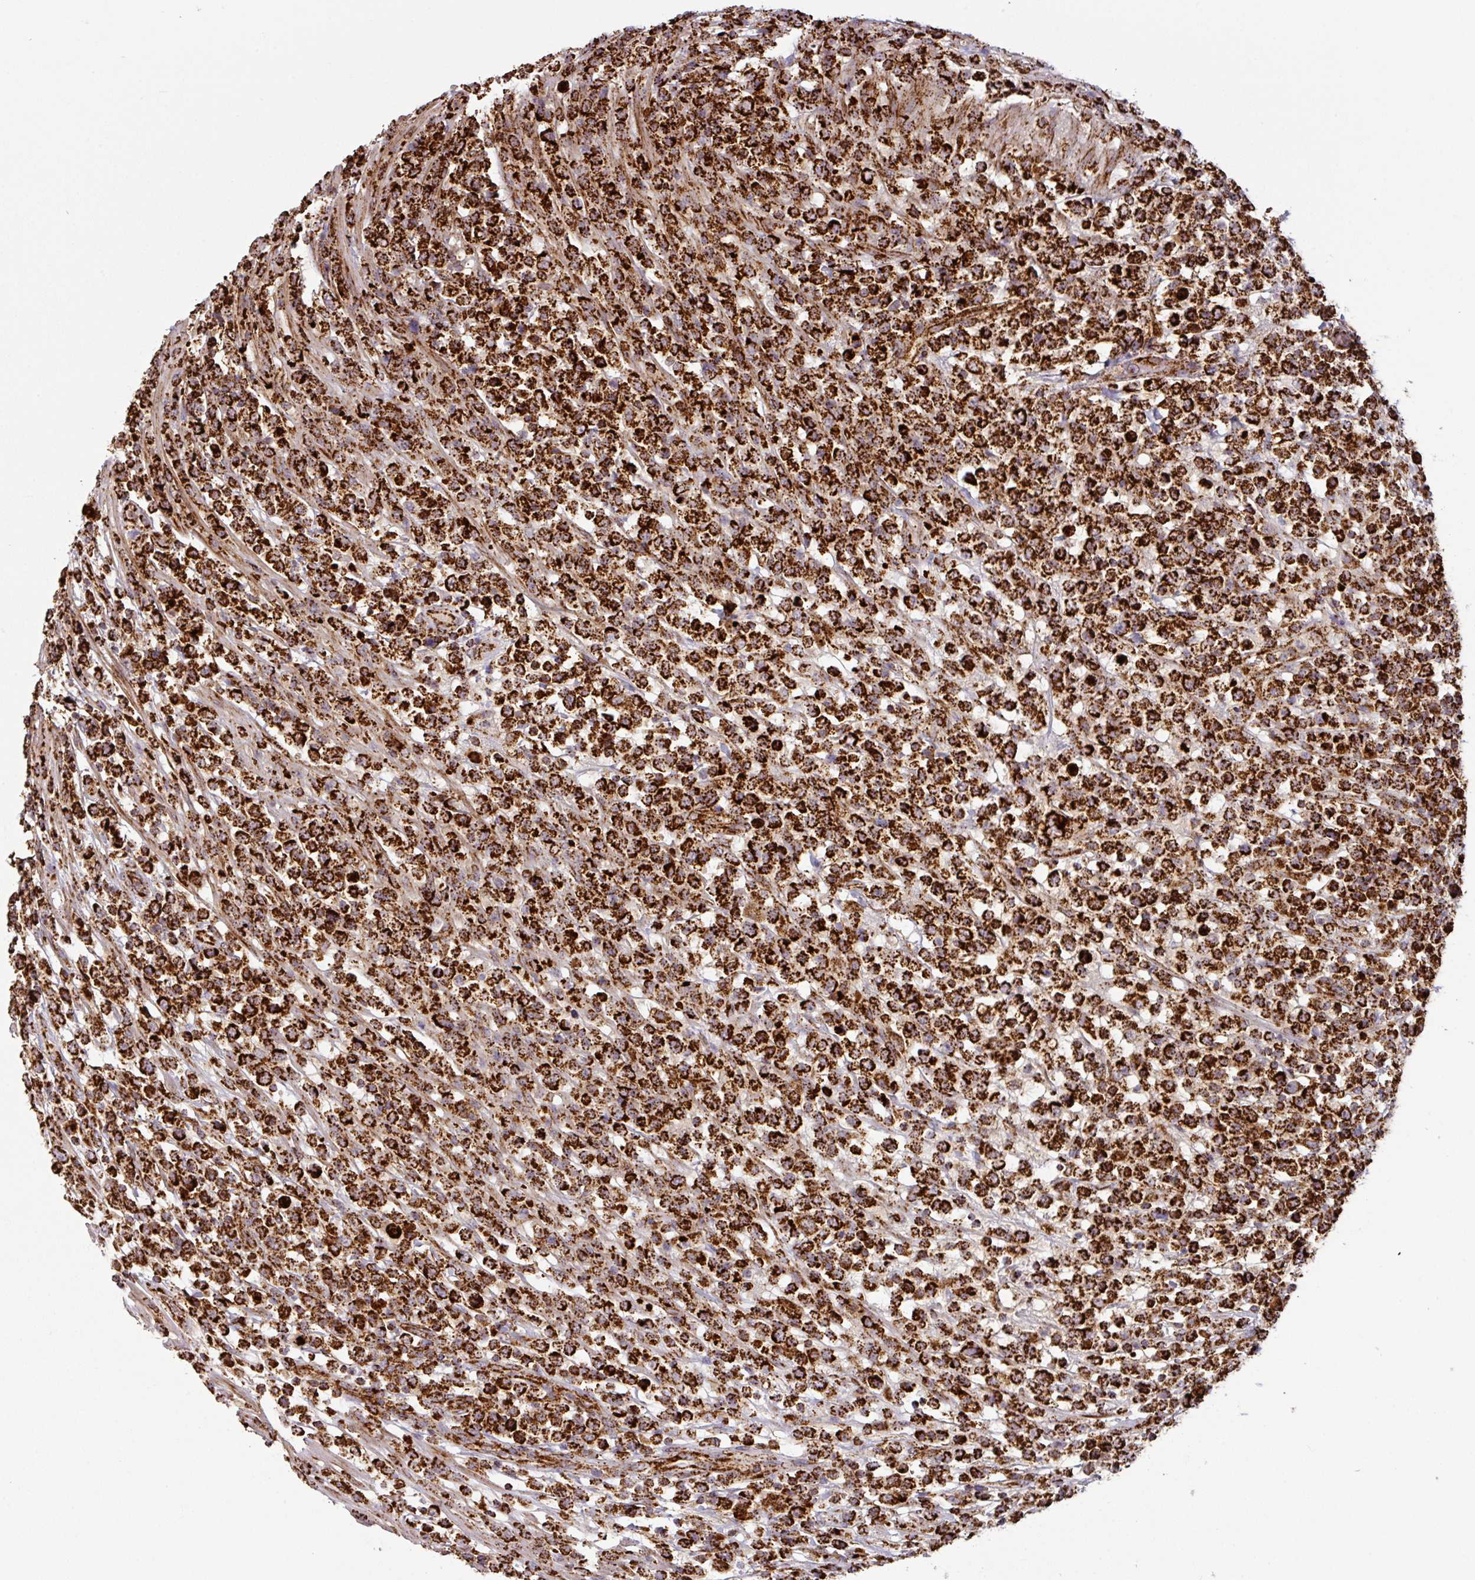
{"staining": {"intensity": "strong", "quantity": ">75%", "location": "cytoplasmic/membranous"}, "tissue": "lymphoma", "cell_type": "Tumor cells", "image_type": "cancer", "snomed": [{"axis": "morphology", "description": "Malignant lymphoma, non-Hodgkin's type, High grade"}, {"axis": "topography", "description": "Colon"}], "caption": "About >75% of tumor cells in malignant lymphoma, non-Hodgkin's type (high-grade) reveal strong cytoplasmic/membranous protein staining as visualized by brown immunohistochemical staining.", "gene": "TRAP1", "patient": {"sex": "female", "age": 53}}